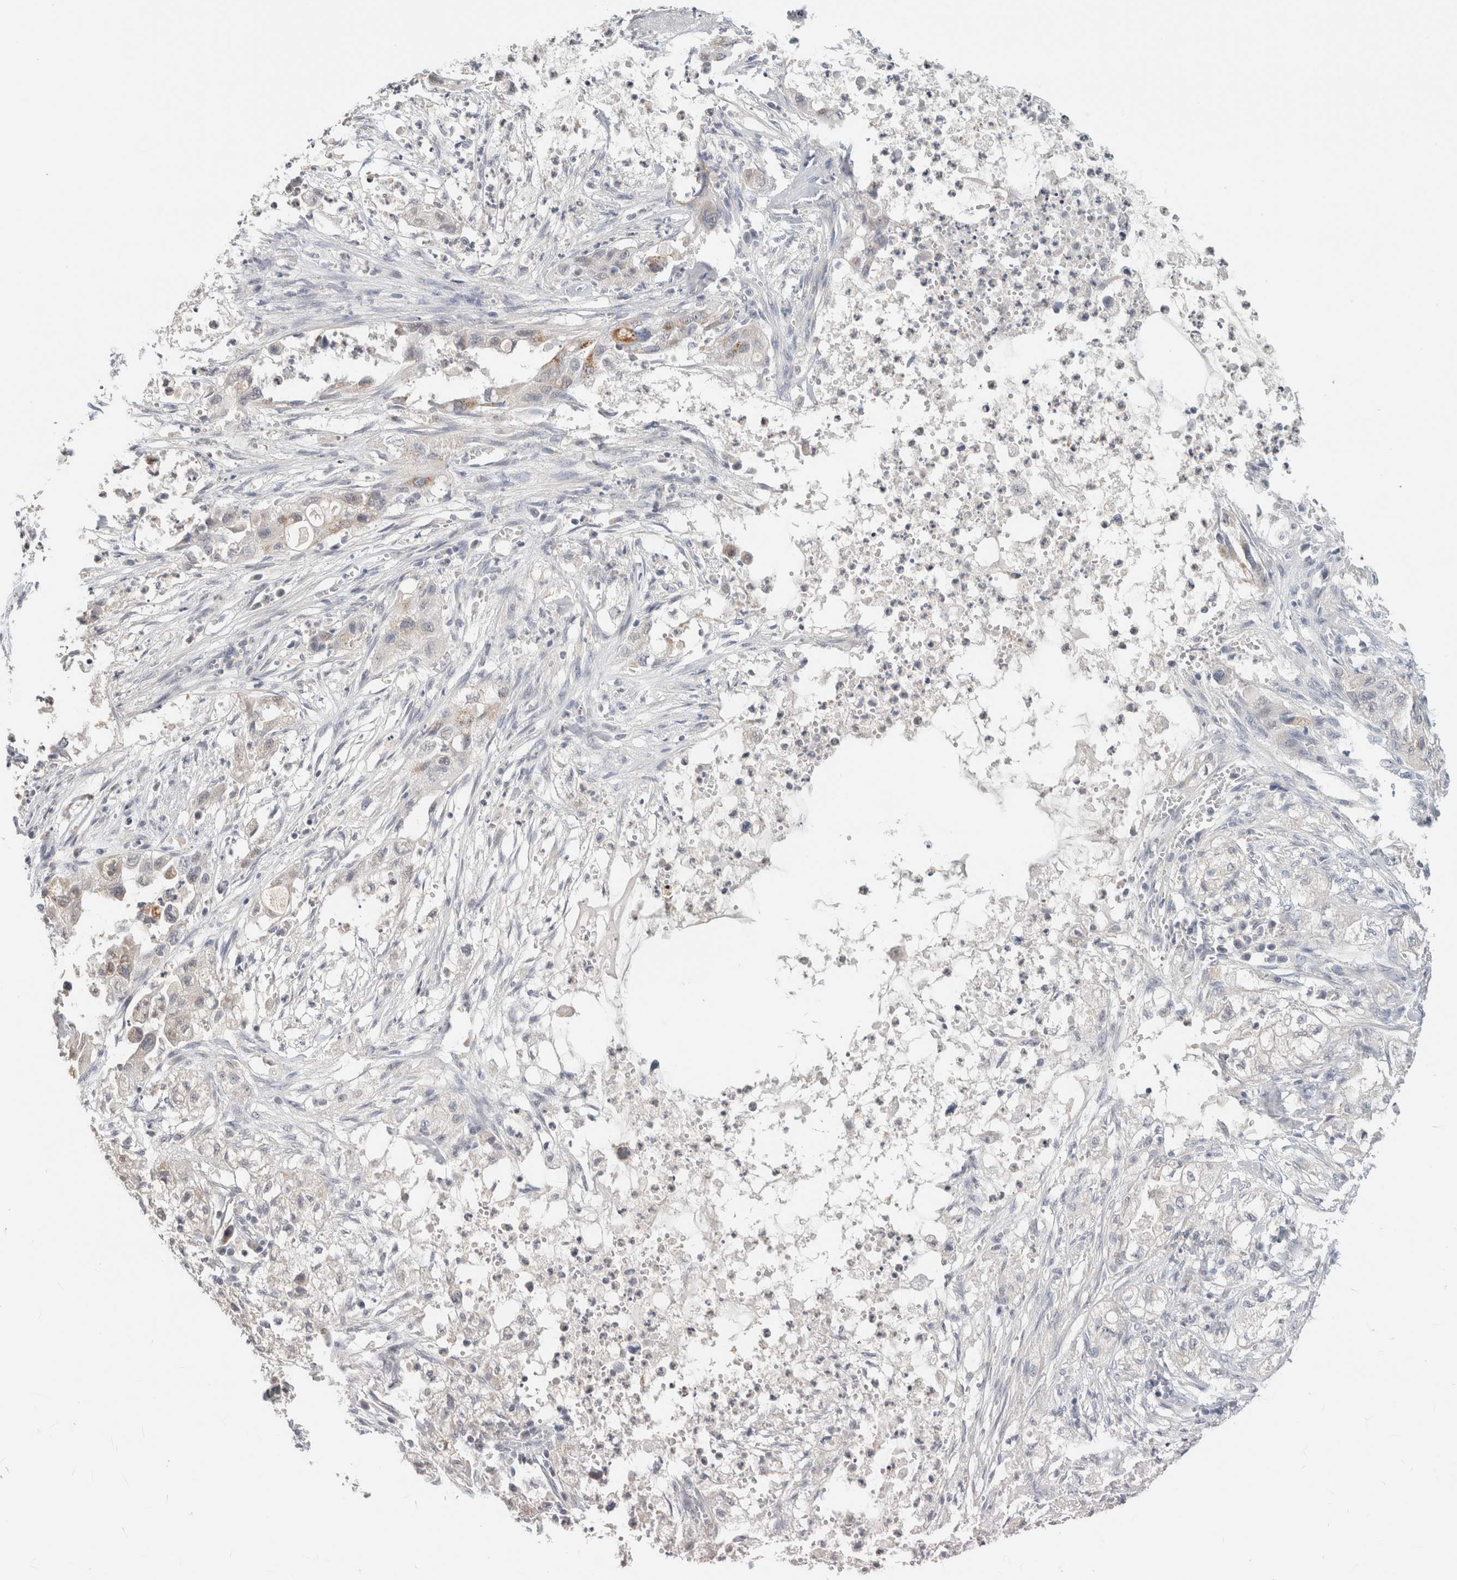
{"staining": {"intensity": "negative", "quantity": "none", "location": "none"}, "tissue": "pancreatic cancer", "cell_type": "Tumor cells", "image_type": "cancer", "snomed": [{"axis": "morphology", "description": "Adenocarcinoma, NOS"}, {"axis": "topography", "description": "Pancreas"}], "caption": "High power microscopy photomicrograph of an immunohistochemistry micrograph of adenocarcinoma (pancreatic), revealing no significant expression in tumor cells.", "gene": "CRAT", "patient": {"sex": "female", "age": 78}}